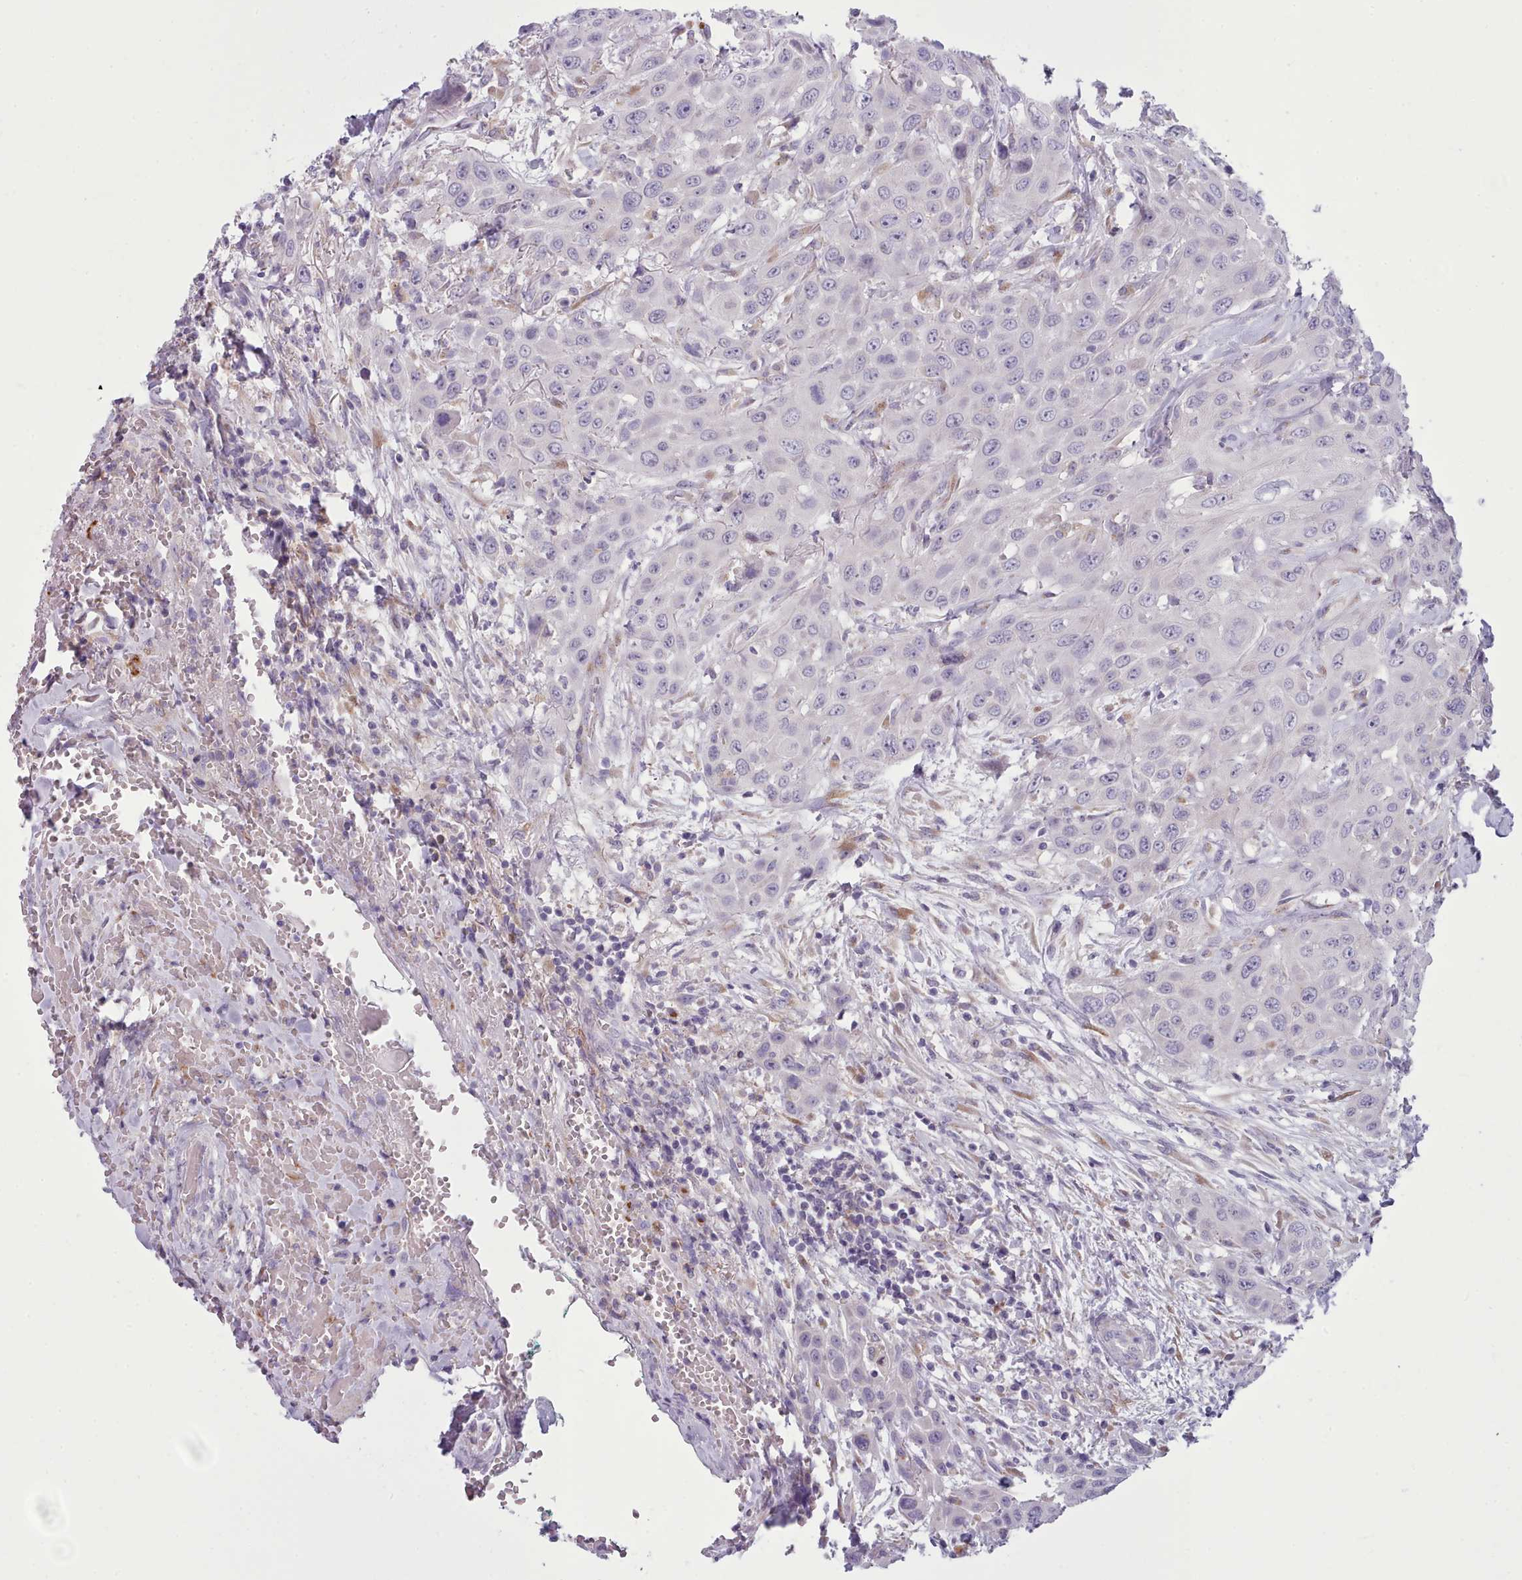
{"staining": {"intensity": "negative", "quantity": "none", "location": "none"}, "tissue": "head and neck cancer", "cell_type": "Tumor cells", "image_type": "cancer", "snomed": [{"axis": "morphology", "description": "Squamous cell carcinoma, NOS"}, {"axis": "topography", "description": "Head-Neck"}], "caption": "Tumor cells are negative for brown protein staining in squamous cell carcinoma (head and neck).", "gene": "MYRFL", "patient": {"sex": "male", "age": 81}}